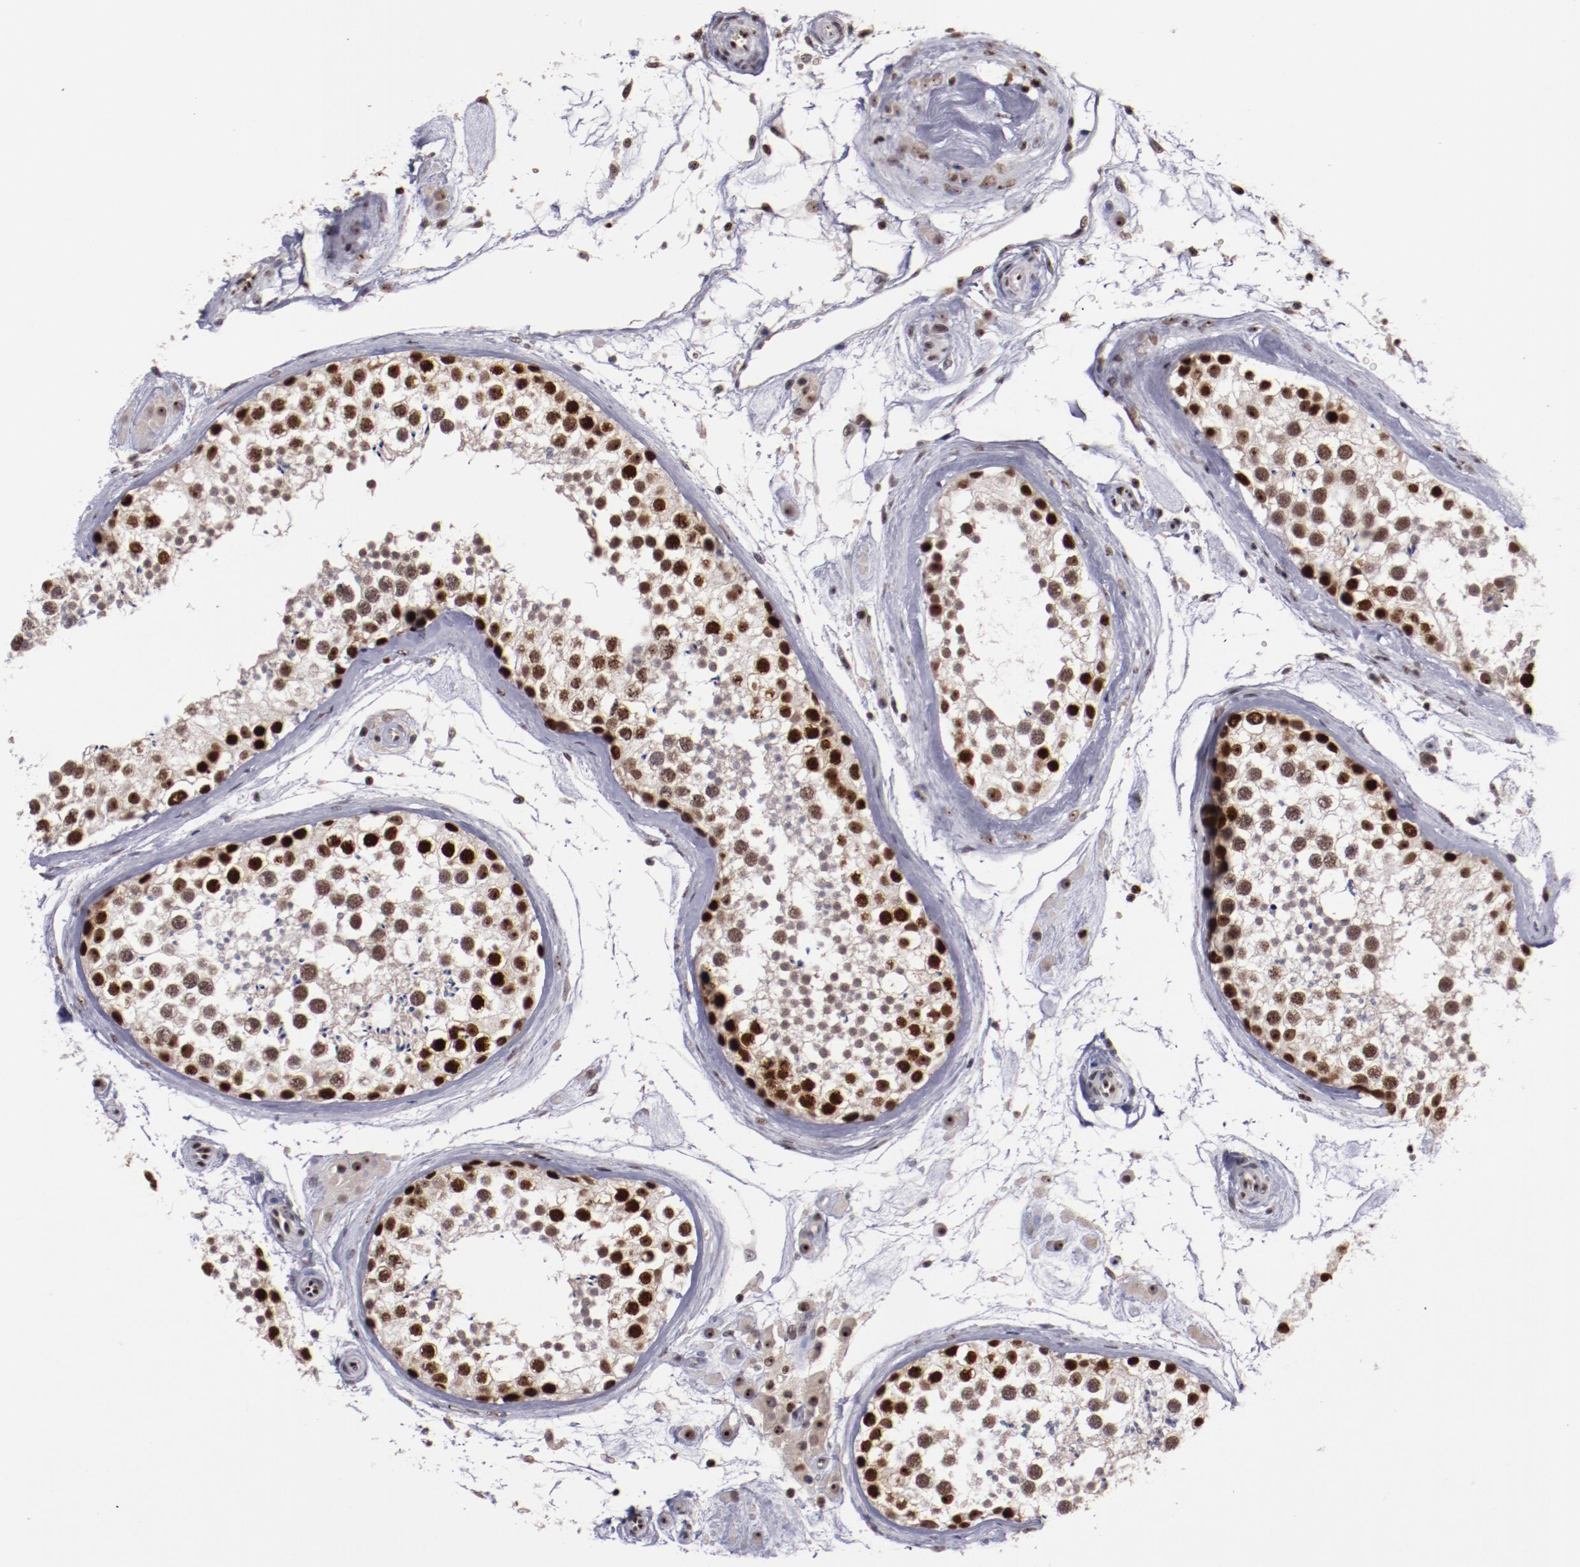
{"staining": {"intensity": "strong", "quantity": "25%-75%", "location": "nuclear"}, "tissue": "testis", "cell_type": "Cells in seminiferous ducts", "image_type": "normal", "snomed": [{"axis": "morphology", "description": "Normal tissue, NOS"}, {"axis": "topography", "description": "Testis"}], "caption": "A histopathology image of human testis stained for a protein shows strong nuclear brown staining in cells in seminiferous ducts.", "gene": "DDX24", "patient": {"sex": "male", "age": 46}}